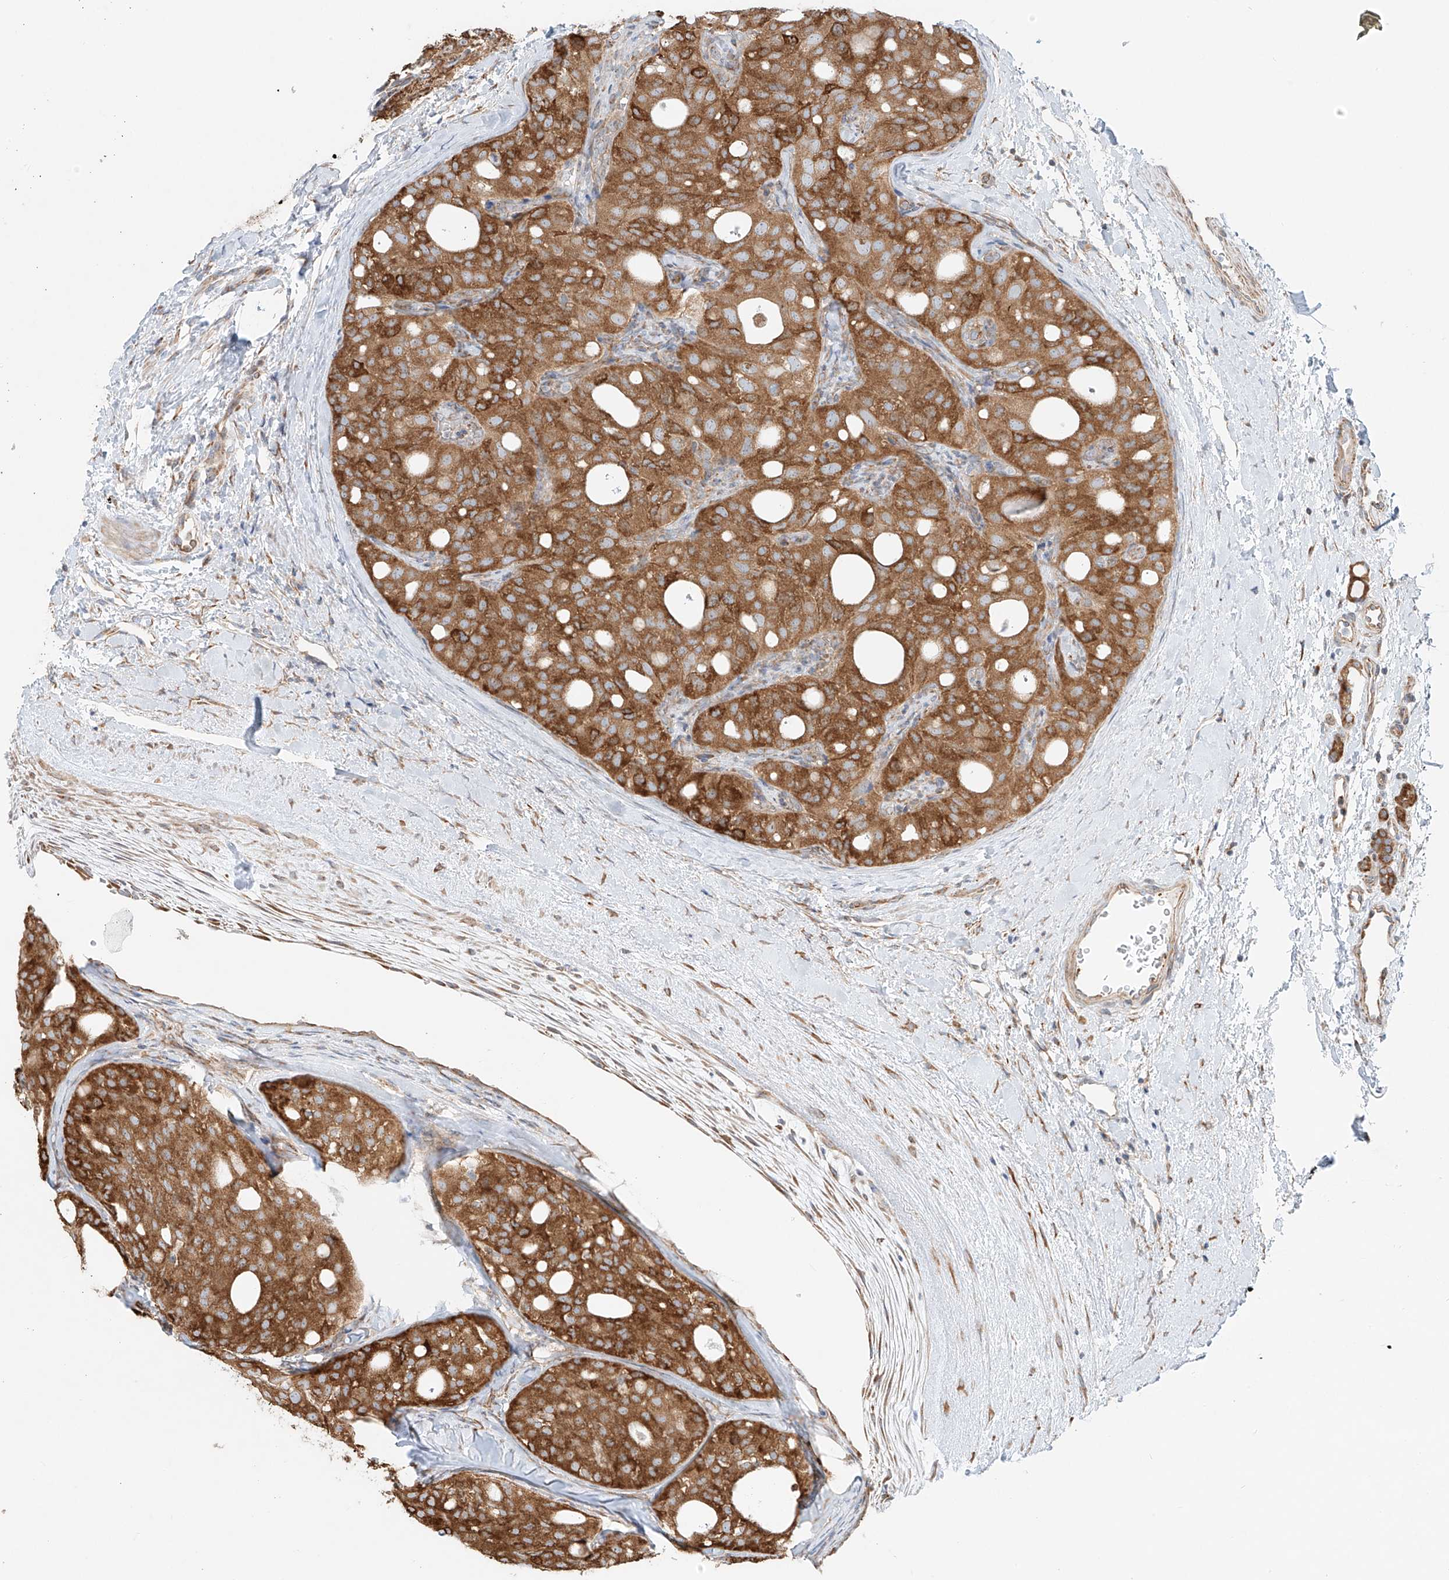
{"staining": {"intensity": "moderate", "quantity": ">75%", "location": "cytoplasmic/membranous"}, "tissue": "thyroid cancer", "cell_type": "Tumor cells", "image_type": "cancer", "snomed": [{"axis": "morphology", "description": "Follicular adenoma carcinoma, NOS"}, {"axis": "topography", "description": "Thyroid gland"}], "caption": "Protein staining exhibits moderate cytoplasmic/membranous expression in approximately >75% of tumor cells in thyroid follicular adenoma carcinoma.", "gene": "EIPR1", "patient": {"sex": "male", "age": 75}}